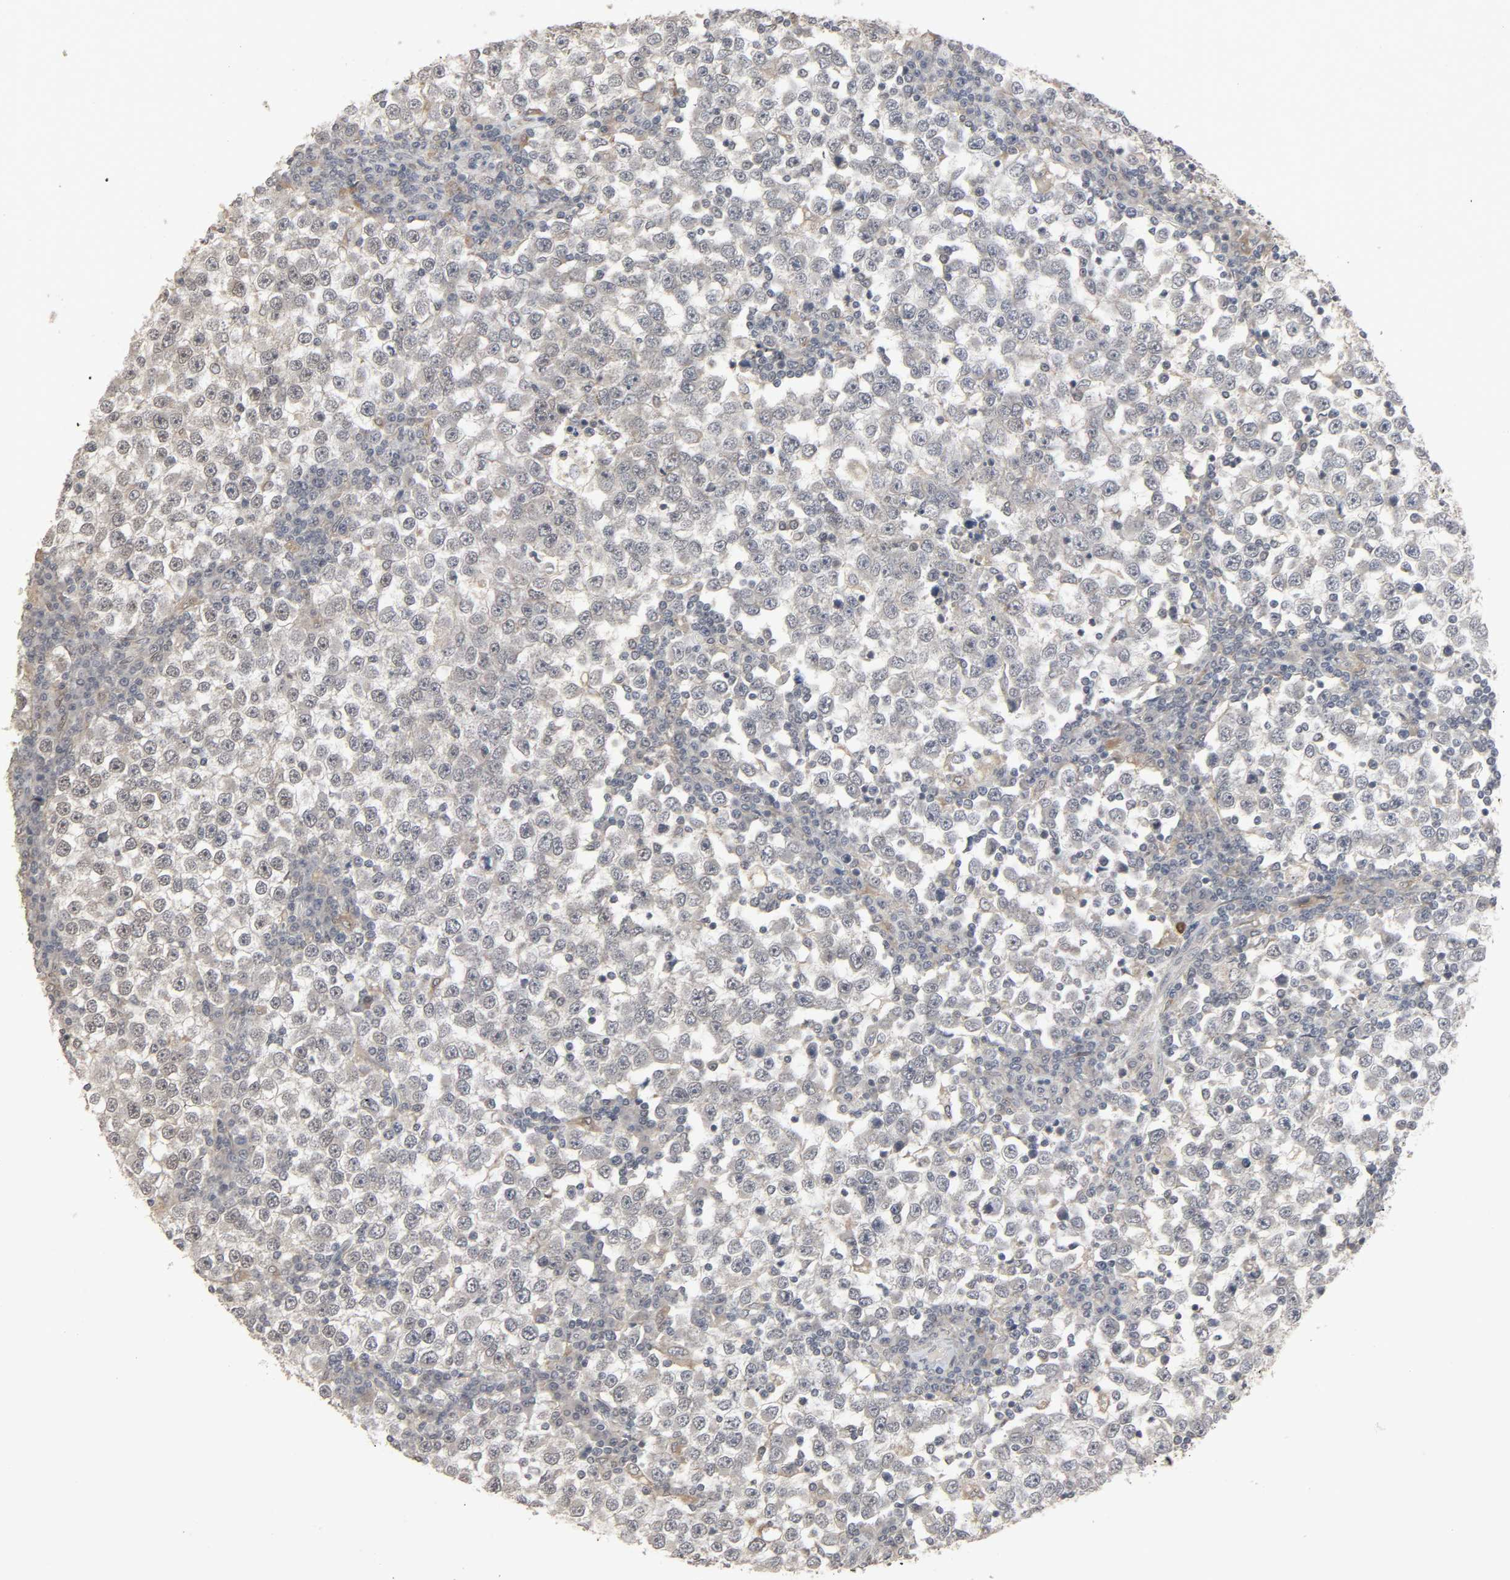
{"staining": {"intensity": "negative", "quantity": "none", "location": "none"}, "tissue": "testis cancer", "cell_type": "Tumor cells", "image_type": "cancer", "snomed": [{"axis": "morphology", "description": "Seminoma, NOS"}, {"axis": "topography", "description": "Testis"}], "caption": "The histopathology image demonstrates no staining of tumor cells in testis seminoma.", "gene": "ZNF222", "patient": {"sex": "male", "age": 65}}